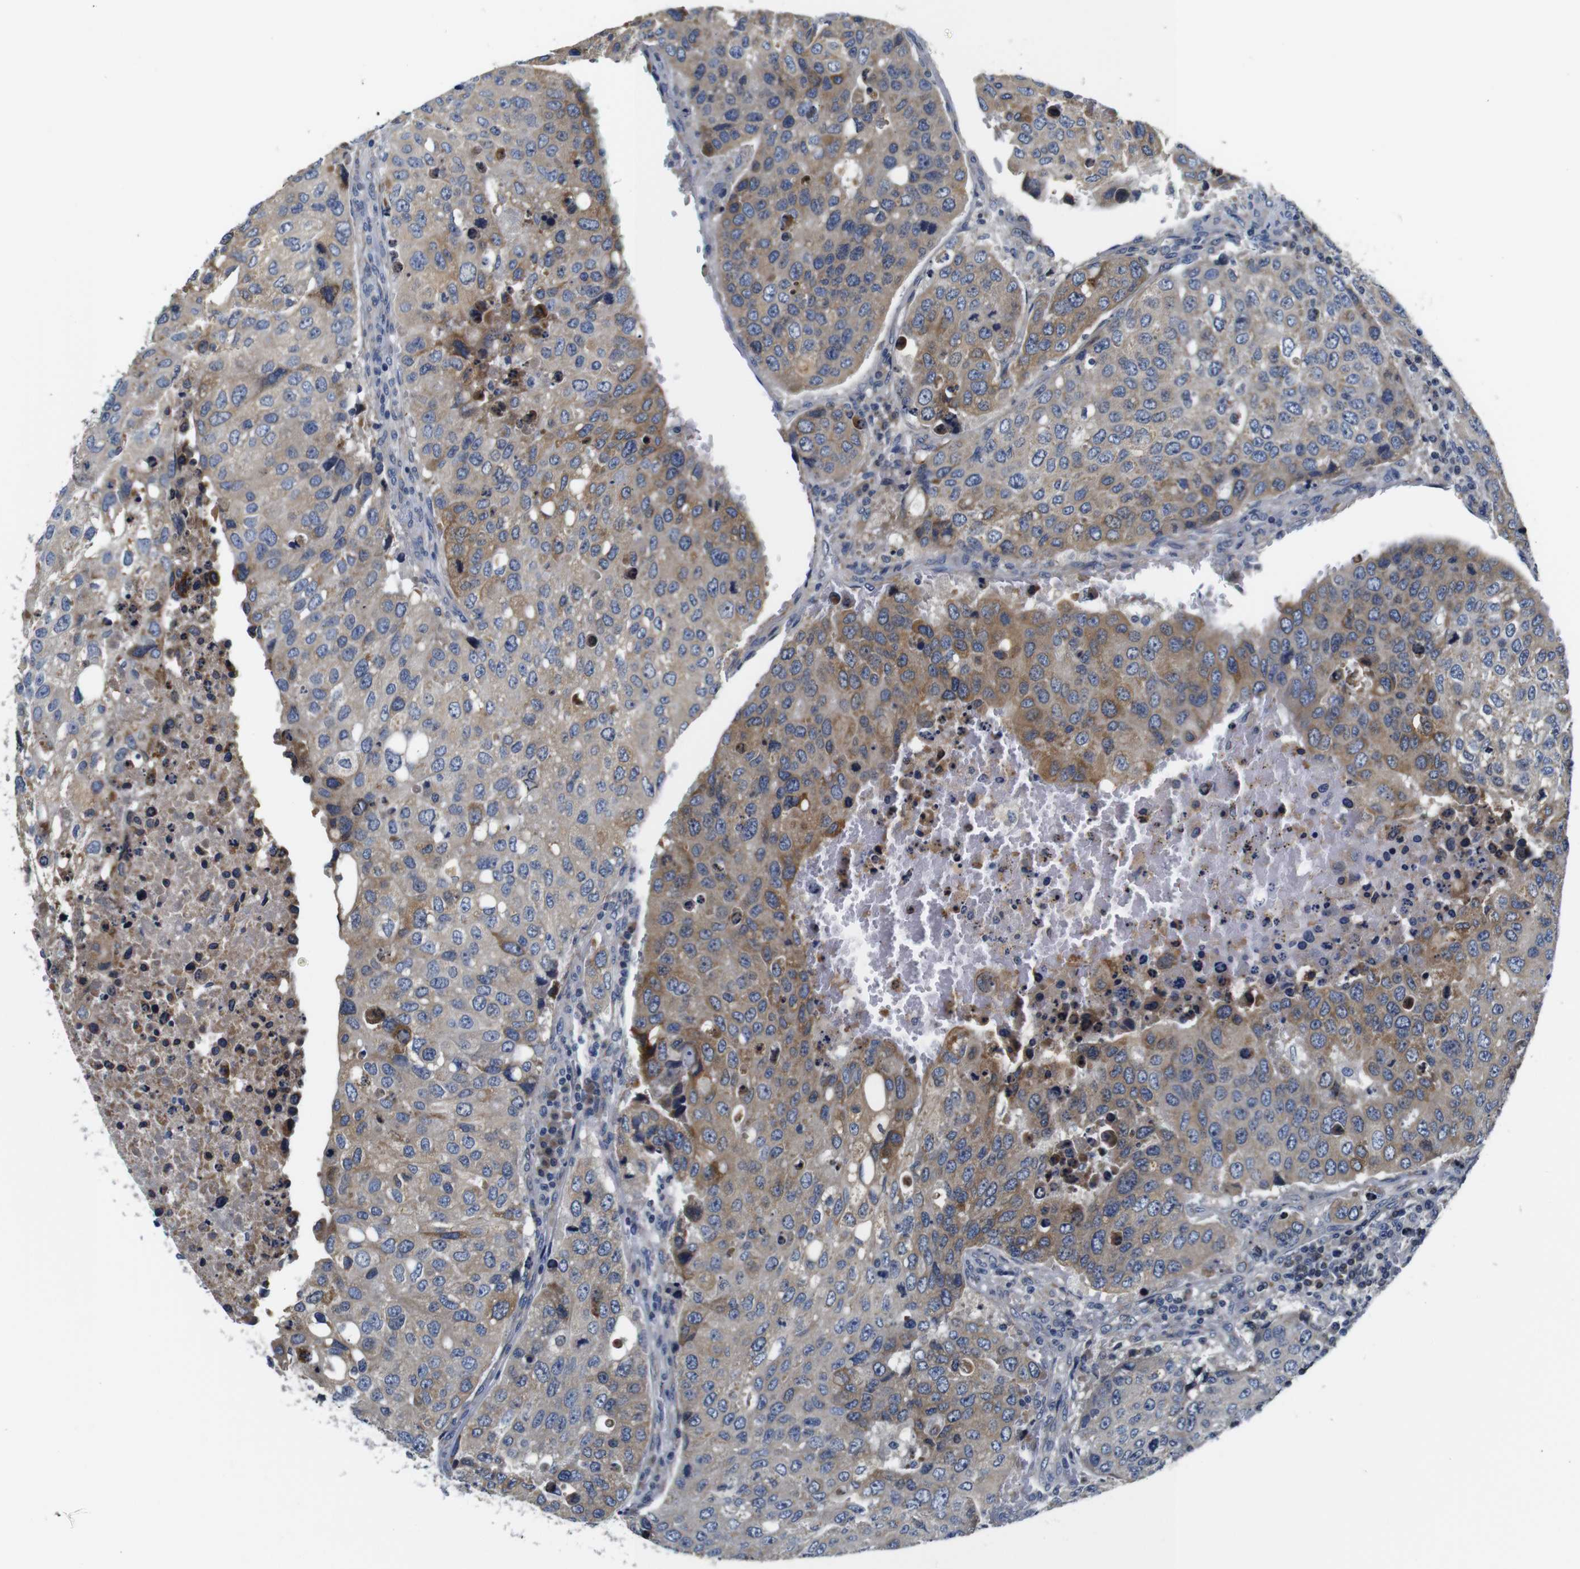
{"staining": {"intensity": "moderate", "quantity": "25%-75%", "location": "cytoplasmic/membranous"}, "tissue": "urothelial cancer", "cell_type": "Tumor cells", "image_type": "cancer", "snomed": [{"axis": "morphology", "description": "Urothelial carcinoma, High grade"}, {"axis": "topography", "description": "Lymph node"}, {"axis": "topography", "description": "Urinary bladder"}], "caption": "Immunohistochemical staining of urothelial cancer displays moderate cytoplasmic/membranous protein staining in approximately 25%-75% of tumor cells. Immunohistochemistry stains the protein of interest in brown and the nuclei are stained blue.", "gene": "FKBP14", "patient": {"sex": "male", "age": 51}}